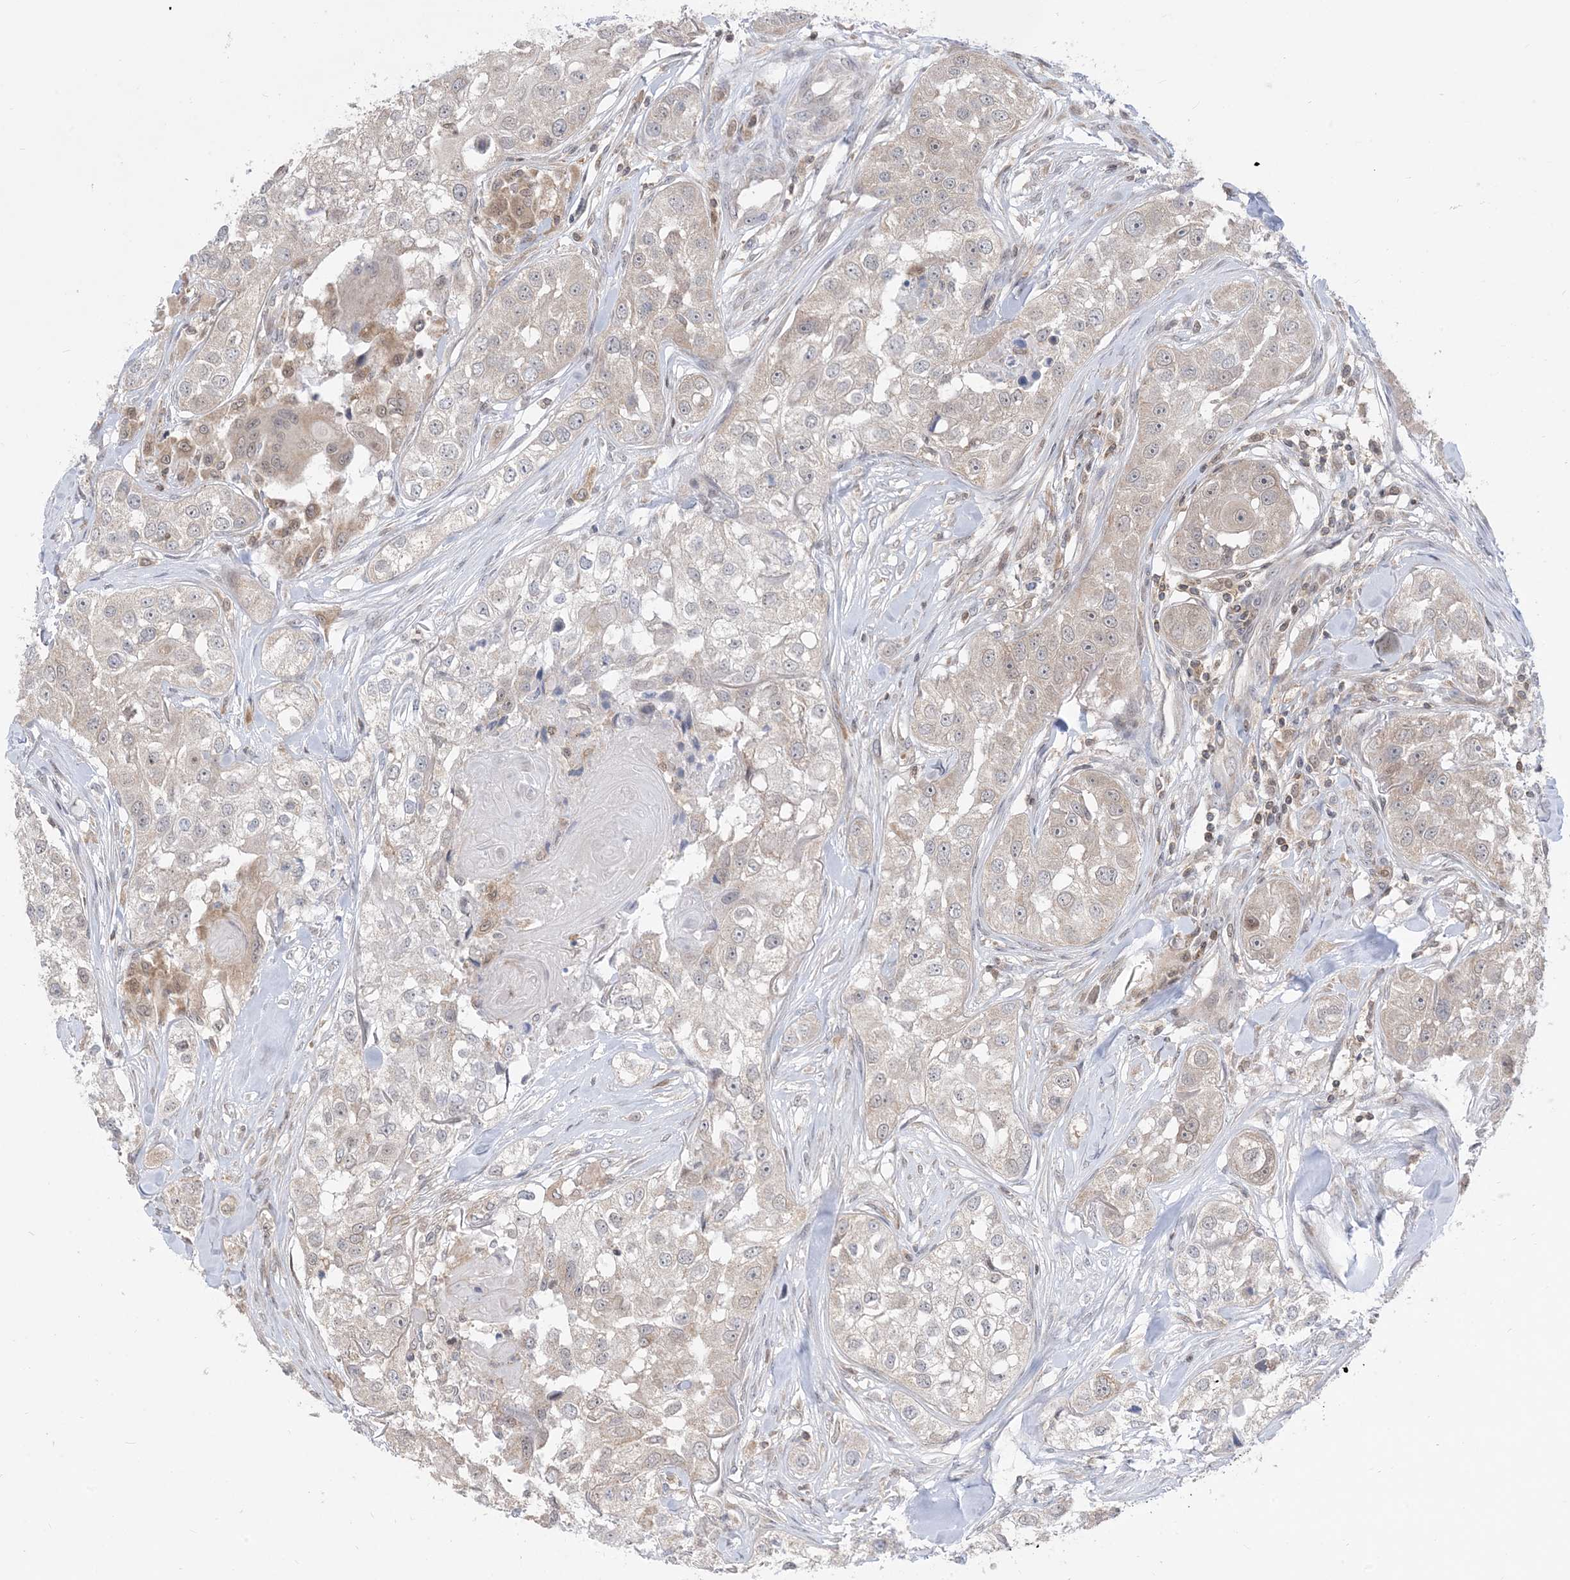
{"staining": {"intensity": "negative", "quantity": "none", "location": "none"}, "tissue": "head and neck cancer", "cell_type": "Tumor cells", "image_type": "cancer", "snomed": [{"axis": "morphology", "description": "Normal tissue, NOS"}, {"axis": "morphology", "description": "Squamous cell carcinoma, NOS"}, {"axis": "topography", "description": "Skeletal muscle"}, {"axis": "topography", "description": "Head-Neck"}], "caption": "DAB immunohistochemical staining of human head and neck squamous cell carcinoma shows no significant positivity in tumor cells. (DAB IHC with hematoxylin counter stain).", "gene": "CASP4", "patient": {"sex": "male", "age": 51}}